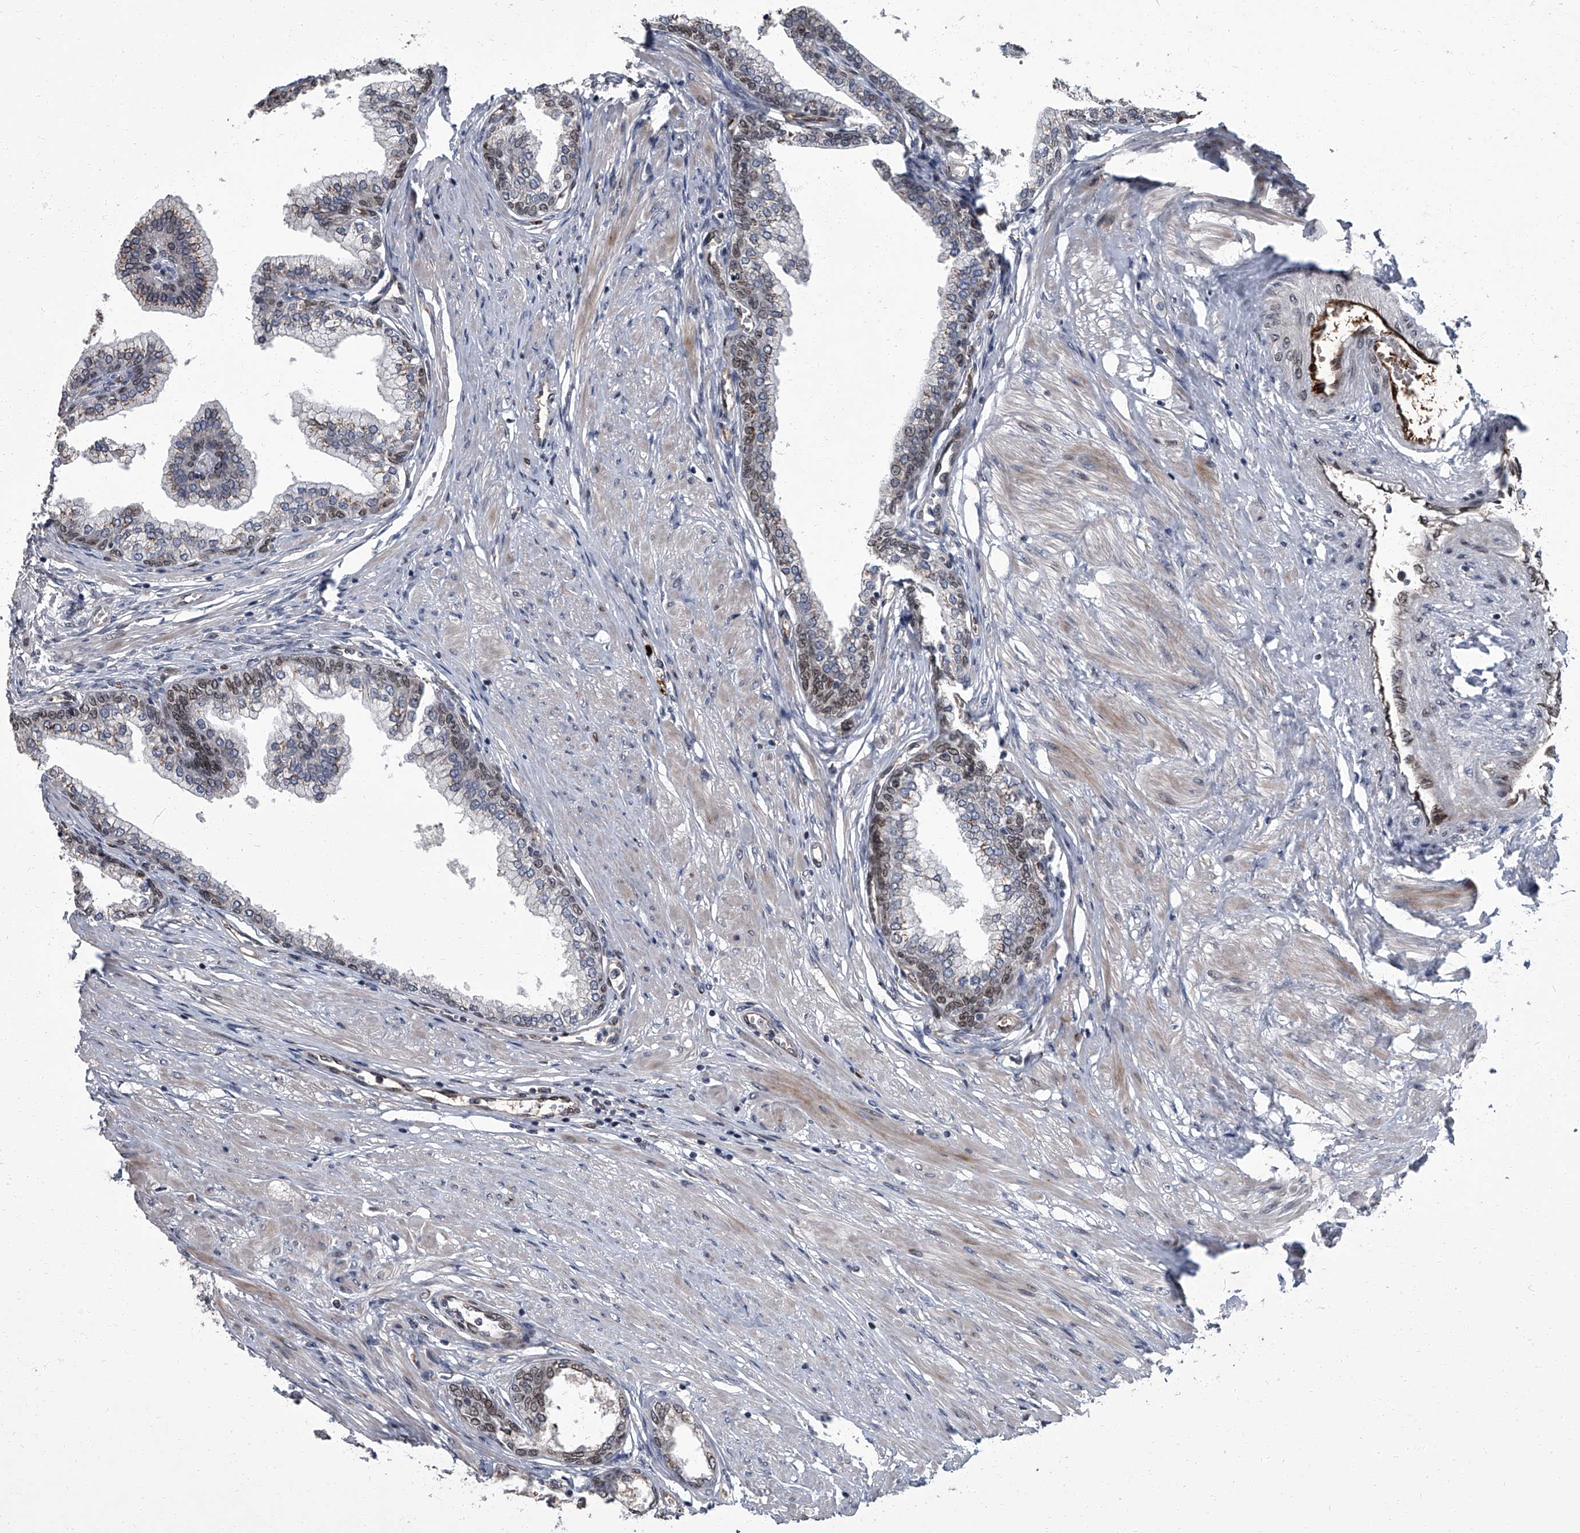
{"staining": {"intensity": "moderate", "quantity": "25%-75%", "location": "cytoplasmic/membranous,nuclear"}, "tissue": "prostate", "cell_type": "Glandular cells", "image_type": "normal", "snomed": [{"axis": "morphology", "description": "Normal tissue, NOS"}, {"axis": "morphology", "description": "Urothelial carcinoma, Low grade"}, {"axis": "topography", "description": "Urinary bladder"}, {"axis": "topography", "description": "Prostate"}], "caption": "Glandular cells exhibit medium levels of moderate cytoplasmic/membranous,nuclear staining in approximately 25%-75% of cells in normal human prostate.", "gene": "LRRC8C", "patient": {"sex": "male", "age": 60}}